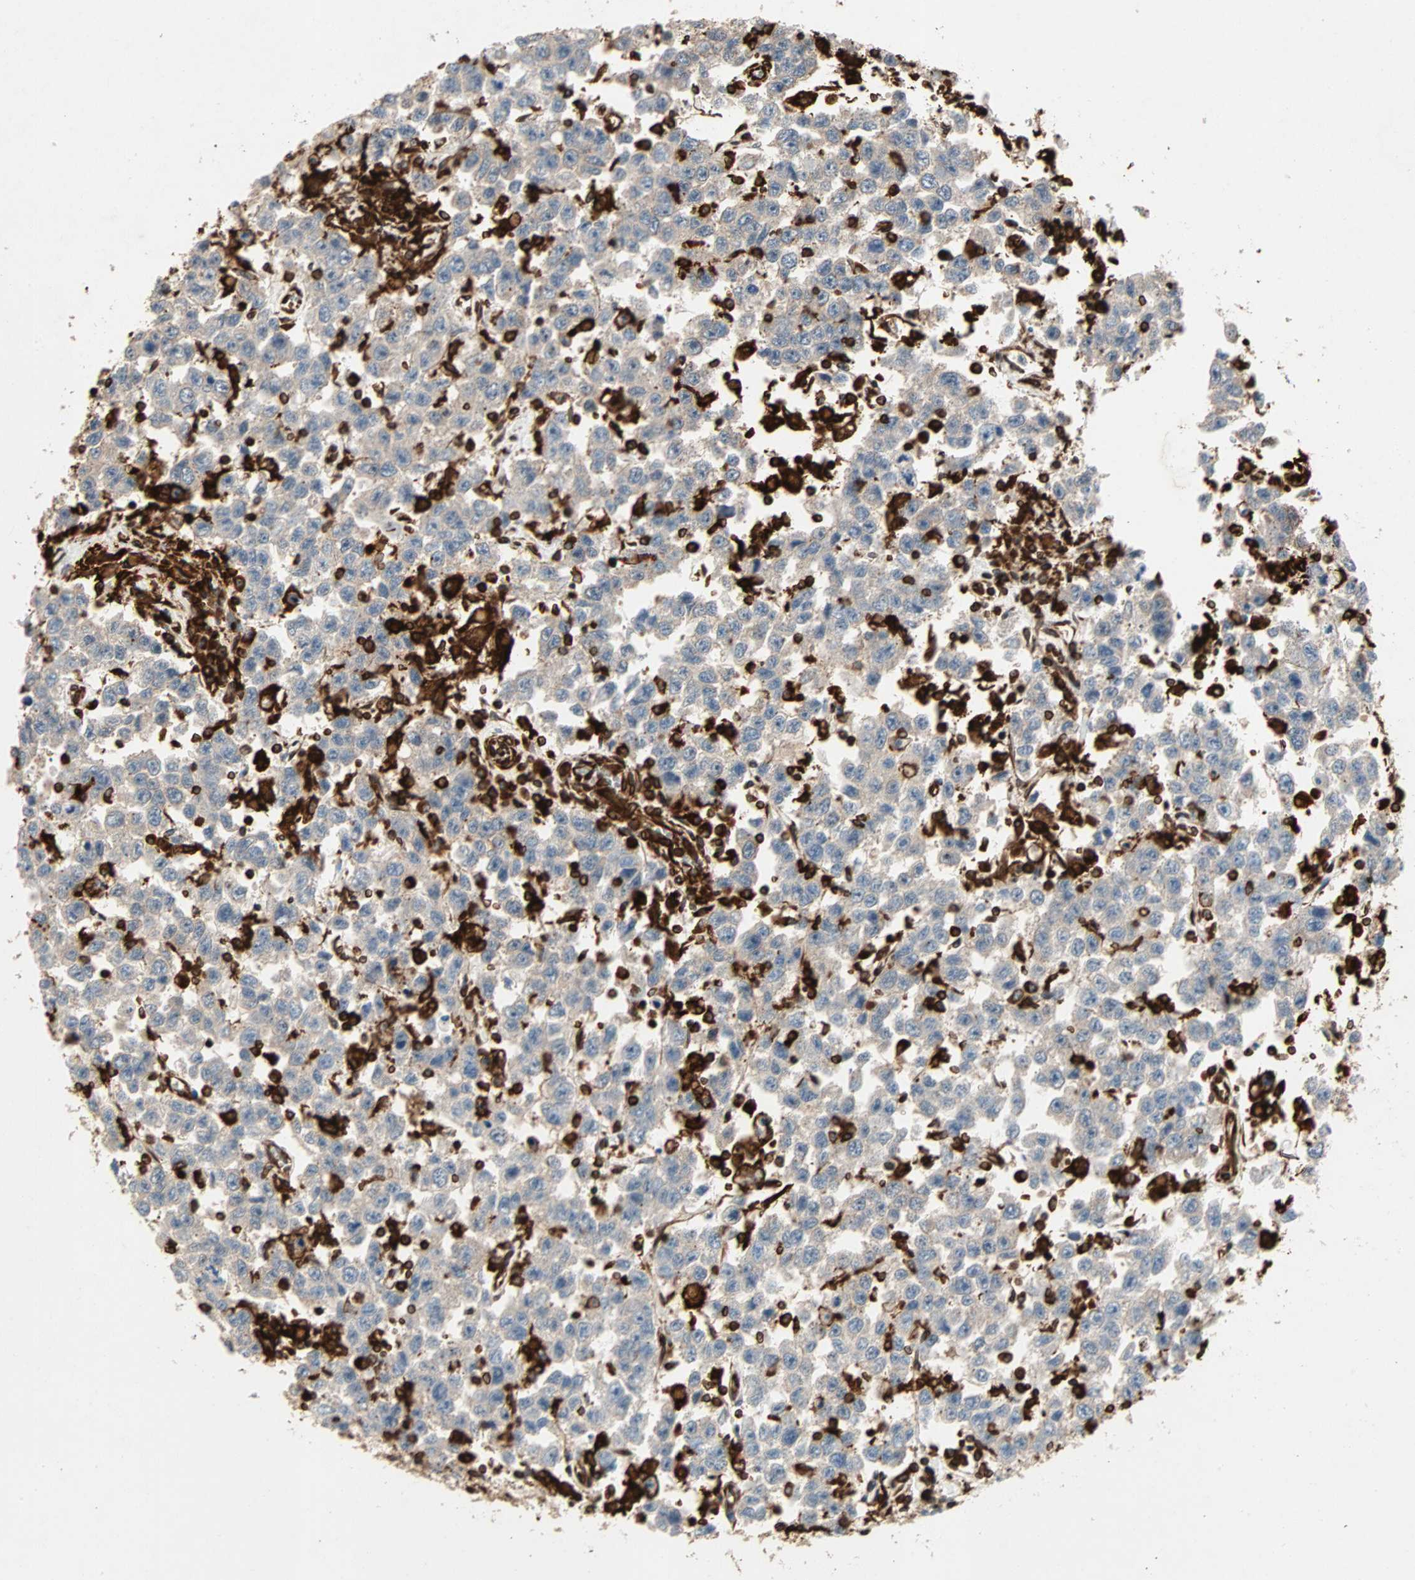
{"staining": {"intensity": "weak", "quantity": ">75%", "location": "cytoplasmic/membranous"}, "tissue": "testis cancer", "cell_type": "Tumor cells", "image_type": "cancer", "snomed": [{"axis": "morphology", "description": "Seminoma, NOS"}, {"axis": "topography", "description": "Testis"}], "caption": "The histopathology image reveals a brown stain indicating the presence of a protein in the cytoplasmic/membranous of tumor cells in testis cancer (seminoma).", "gene": "TAPBP", "patient": {"sex": "male", "age": 41}}